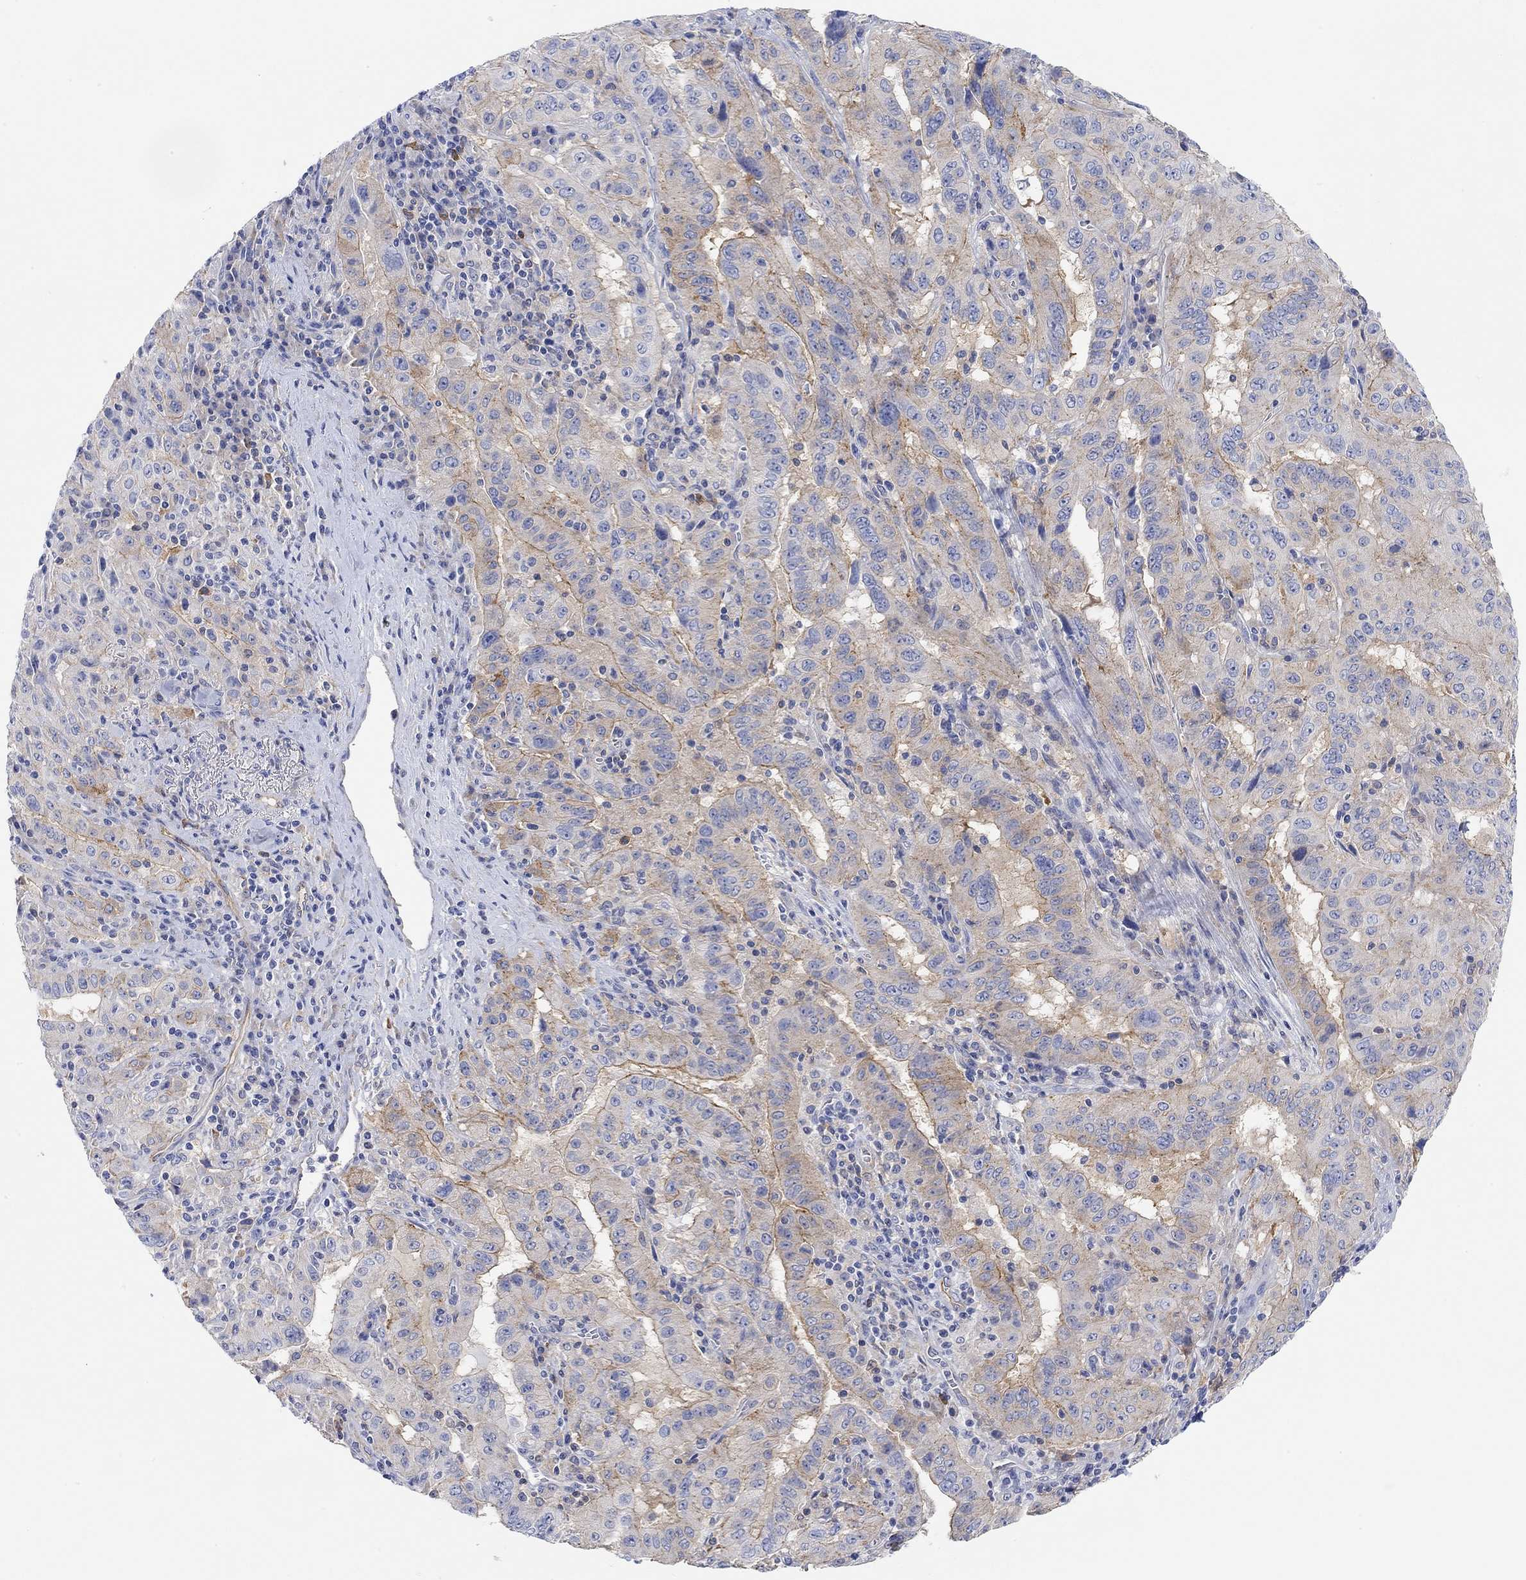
{"staining": {"intensity": "moderate", "quantity": "25%-75%", "location": "cytoplasmic/membranous"}, "tissue": "pancreatic cancer", "cell_type": "Tumor cells", "image_type": "cancer", "snomed": [{"axis": "morphology", "description": "Adenocarcinoma, NOS"}, {"axis": "topography", "description": "Pancreas"}], "caption": "Immunohistochemical staining of pancreatic cancer (adenocarcinoma) exhibits moderate cytoplasmic/membranous protein positivity in approximately 25%-75% of tumor cells.", "gene": "RGS1", "patient": {"sex": "male", "age": 63}}